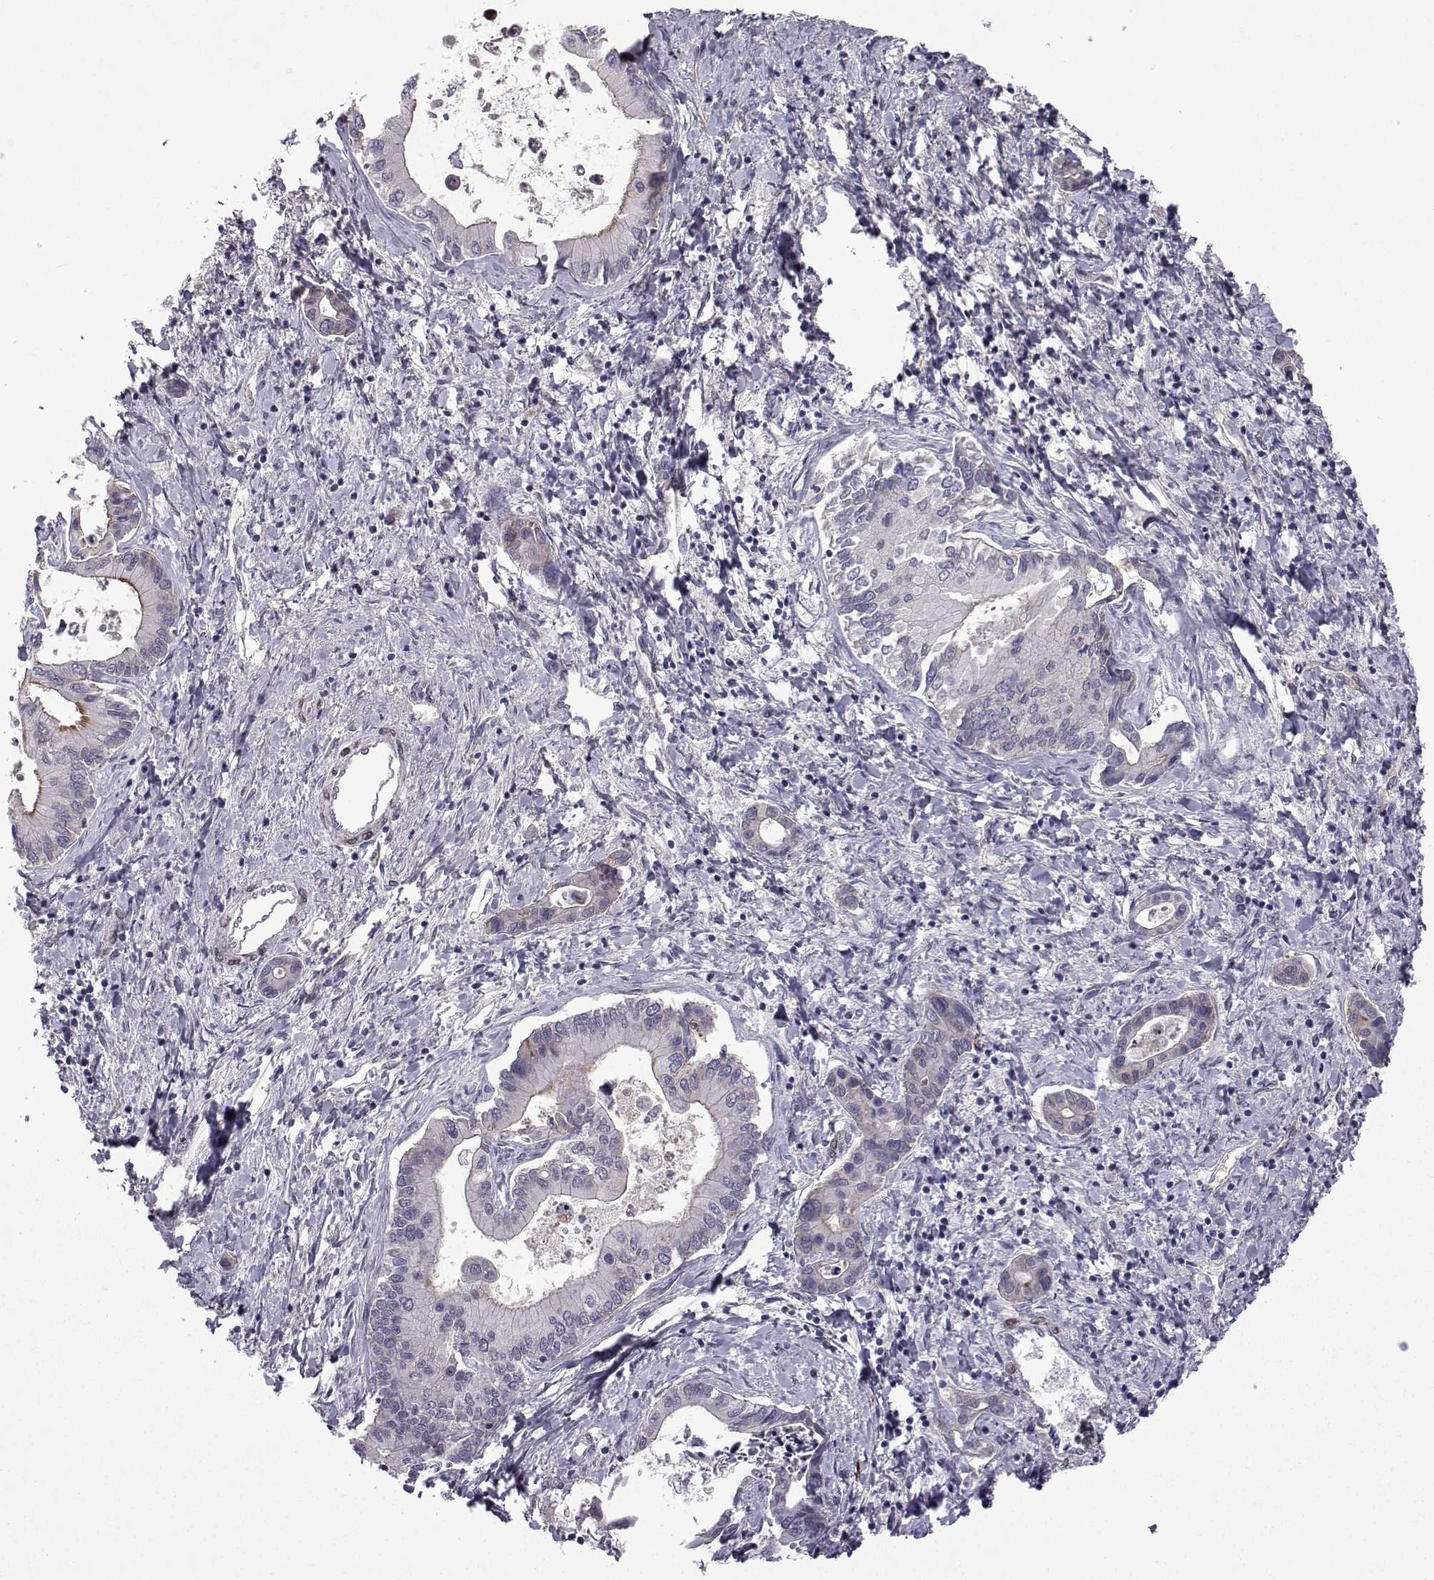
{"staining": {"intensity": "negative", "quantity": "none", "location": "none"}, "tissue": "liver cancer", "cell_type": "Tumor cells", "image_type": "cancer", "snomed": [{"axis": "morphology", "description": "Cholangiocarcinoma"}, {"axis": "topography", "description": "Liver"}], "caption": "Immunohistochemistry image of liver cancer (cholangiocarcinoma) stained for a protein (brown), which displays no staining in tumor cells.", "gene": "RBM24", "patient": {"sex": "male", "age": 66}}